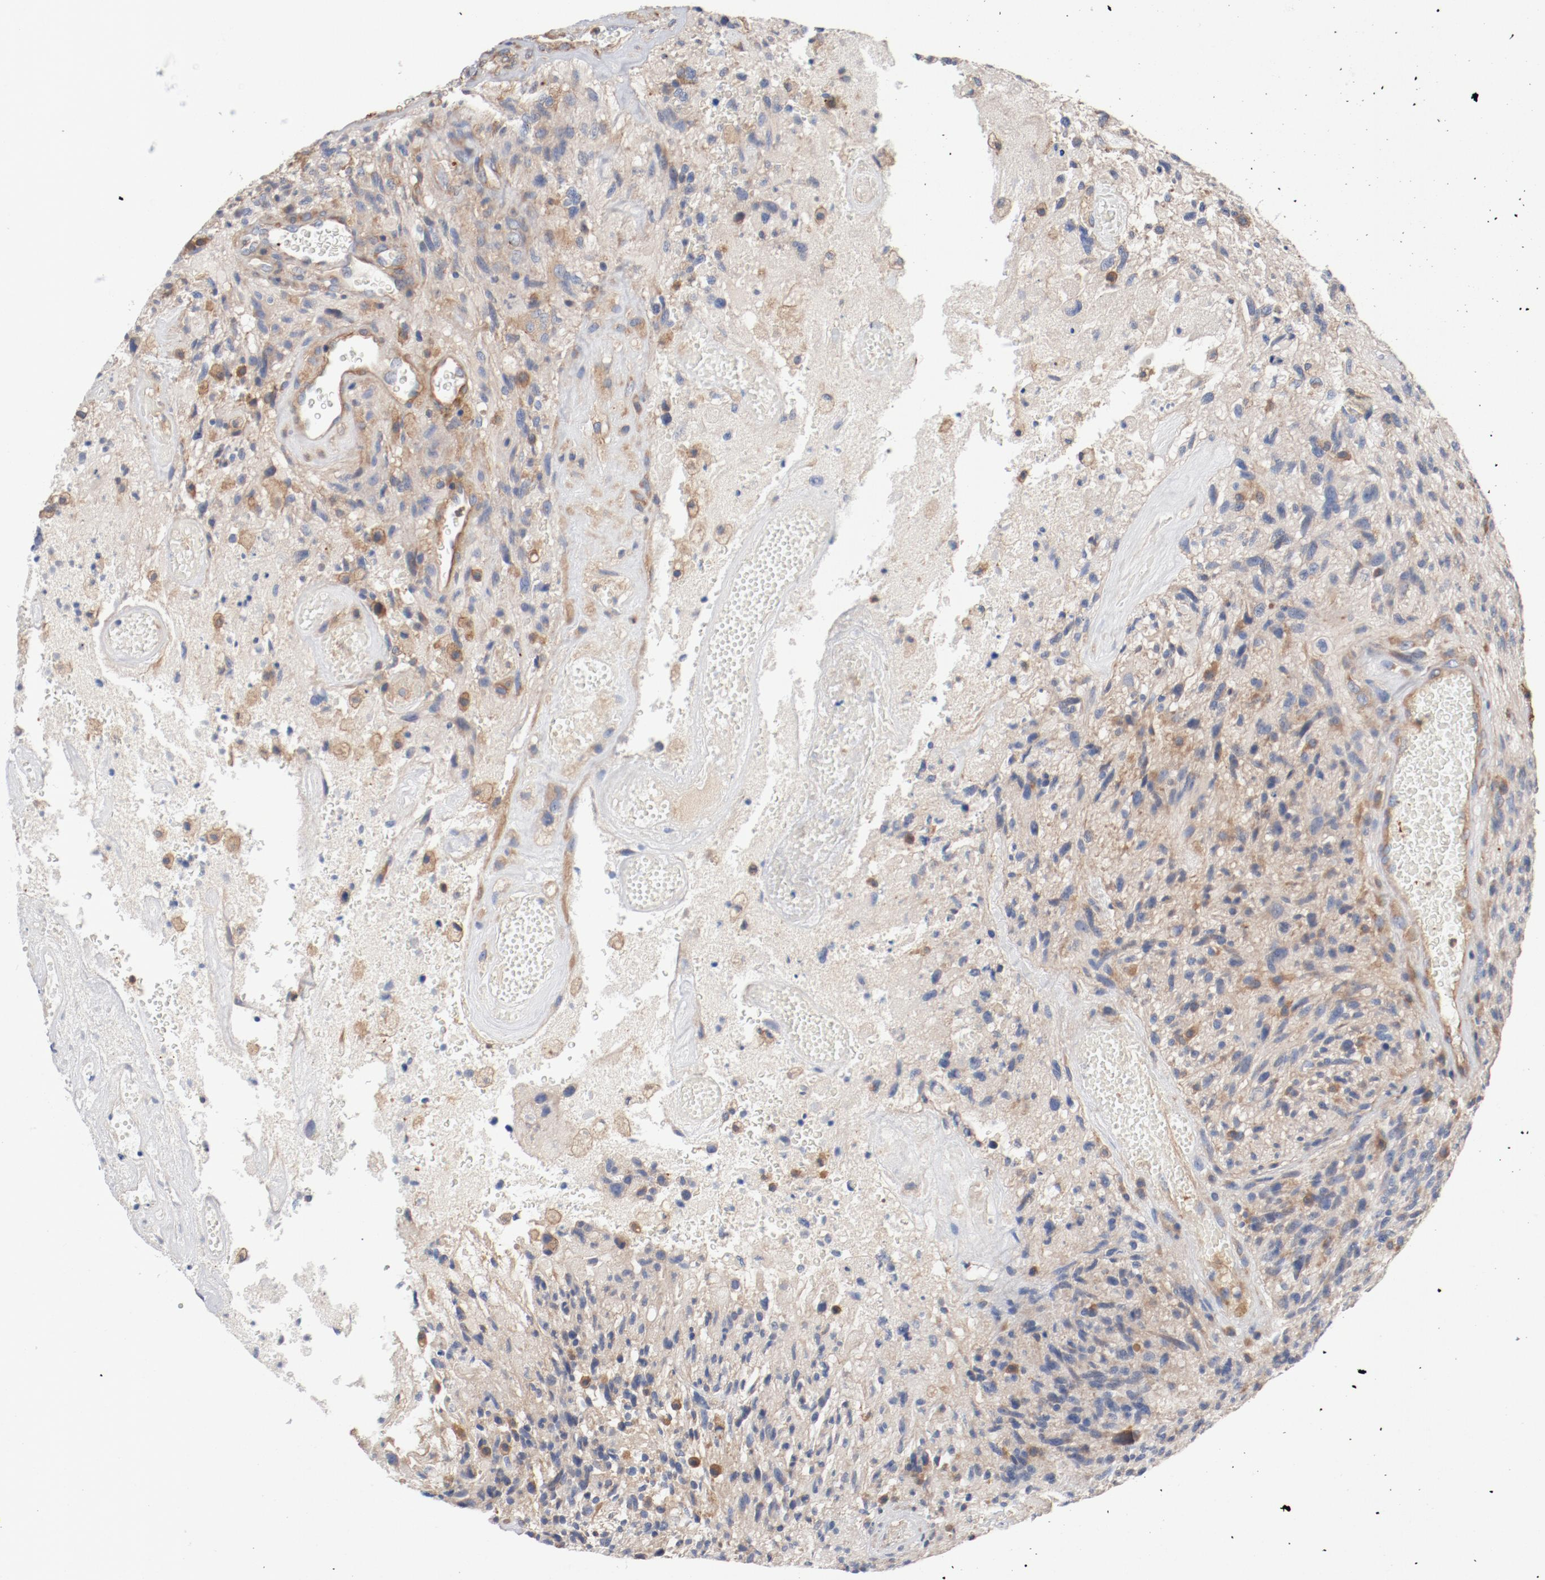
{"staining": {"intensity": "moderate", "quantity": "<25%", "location": "cytoplasmic/membranous"}, "tissue": "glioma", "cell_type": "Tumor cells", "image_type": "cancer", "snomed": [{"axis": "morphology", "description": "Normal tissue, NOS"}, {"axis": "morphology", "description": "Glioma, malignant, High grade"}, {"axis": "topography", "description": "Cerebral cortex"}], "caption": "Immunohistochemical staining of human high-grade glioma (malignant) shows low levels of moderate cytoplasmic/membranous protein staining in about <25% of tumor cells.", "gene": "ILK", "patient": {"sex": "male", "age": 75}}